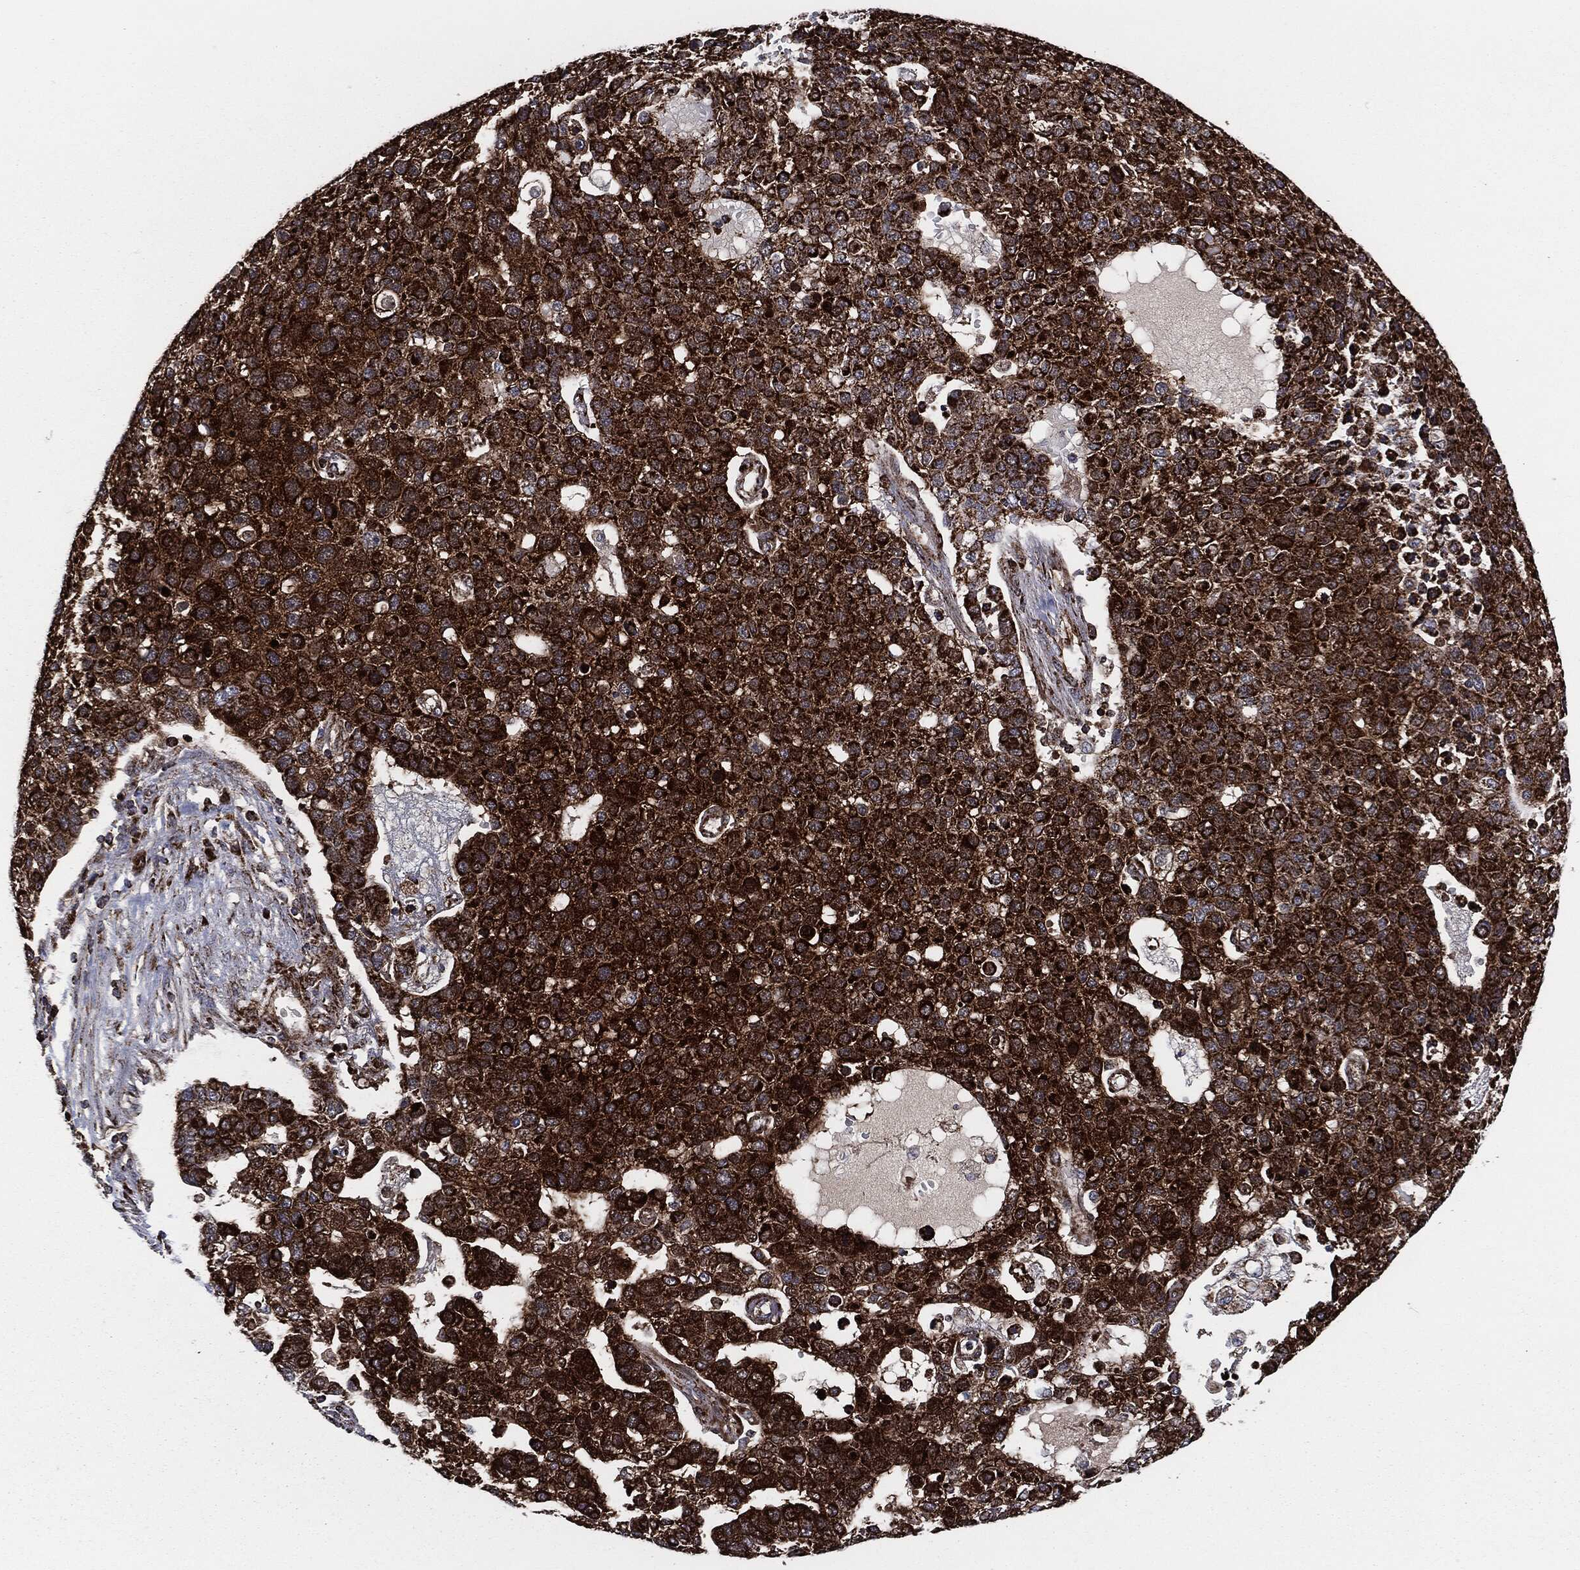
{"staining": {"intensity": "strong", "quantity": ">75%", "location": "cytoplasmic/membranous"}, "tissue": "pancreatic cancer", "cell_type": "Tumor cells", "image_type": "cancer", "snomed": [{"axis": "morphology", "description": "Adenocarcinoma, NOS"}, {"axis": "topography", "description": "Pancreas"}], "caption": "DAB (3,3'-diaminobenzidine) immunohistochemical staining of pancreatic cancer (adenocarcinoma) demonstrates strong cytoplasmic/membranous protein positivity in approximately >75% of tumor cells.", "gene": "FH", "patient": {"sex": "female", "age": 61}}